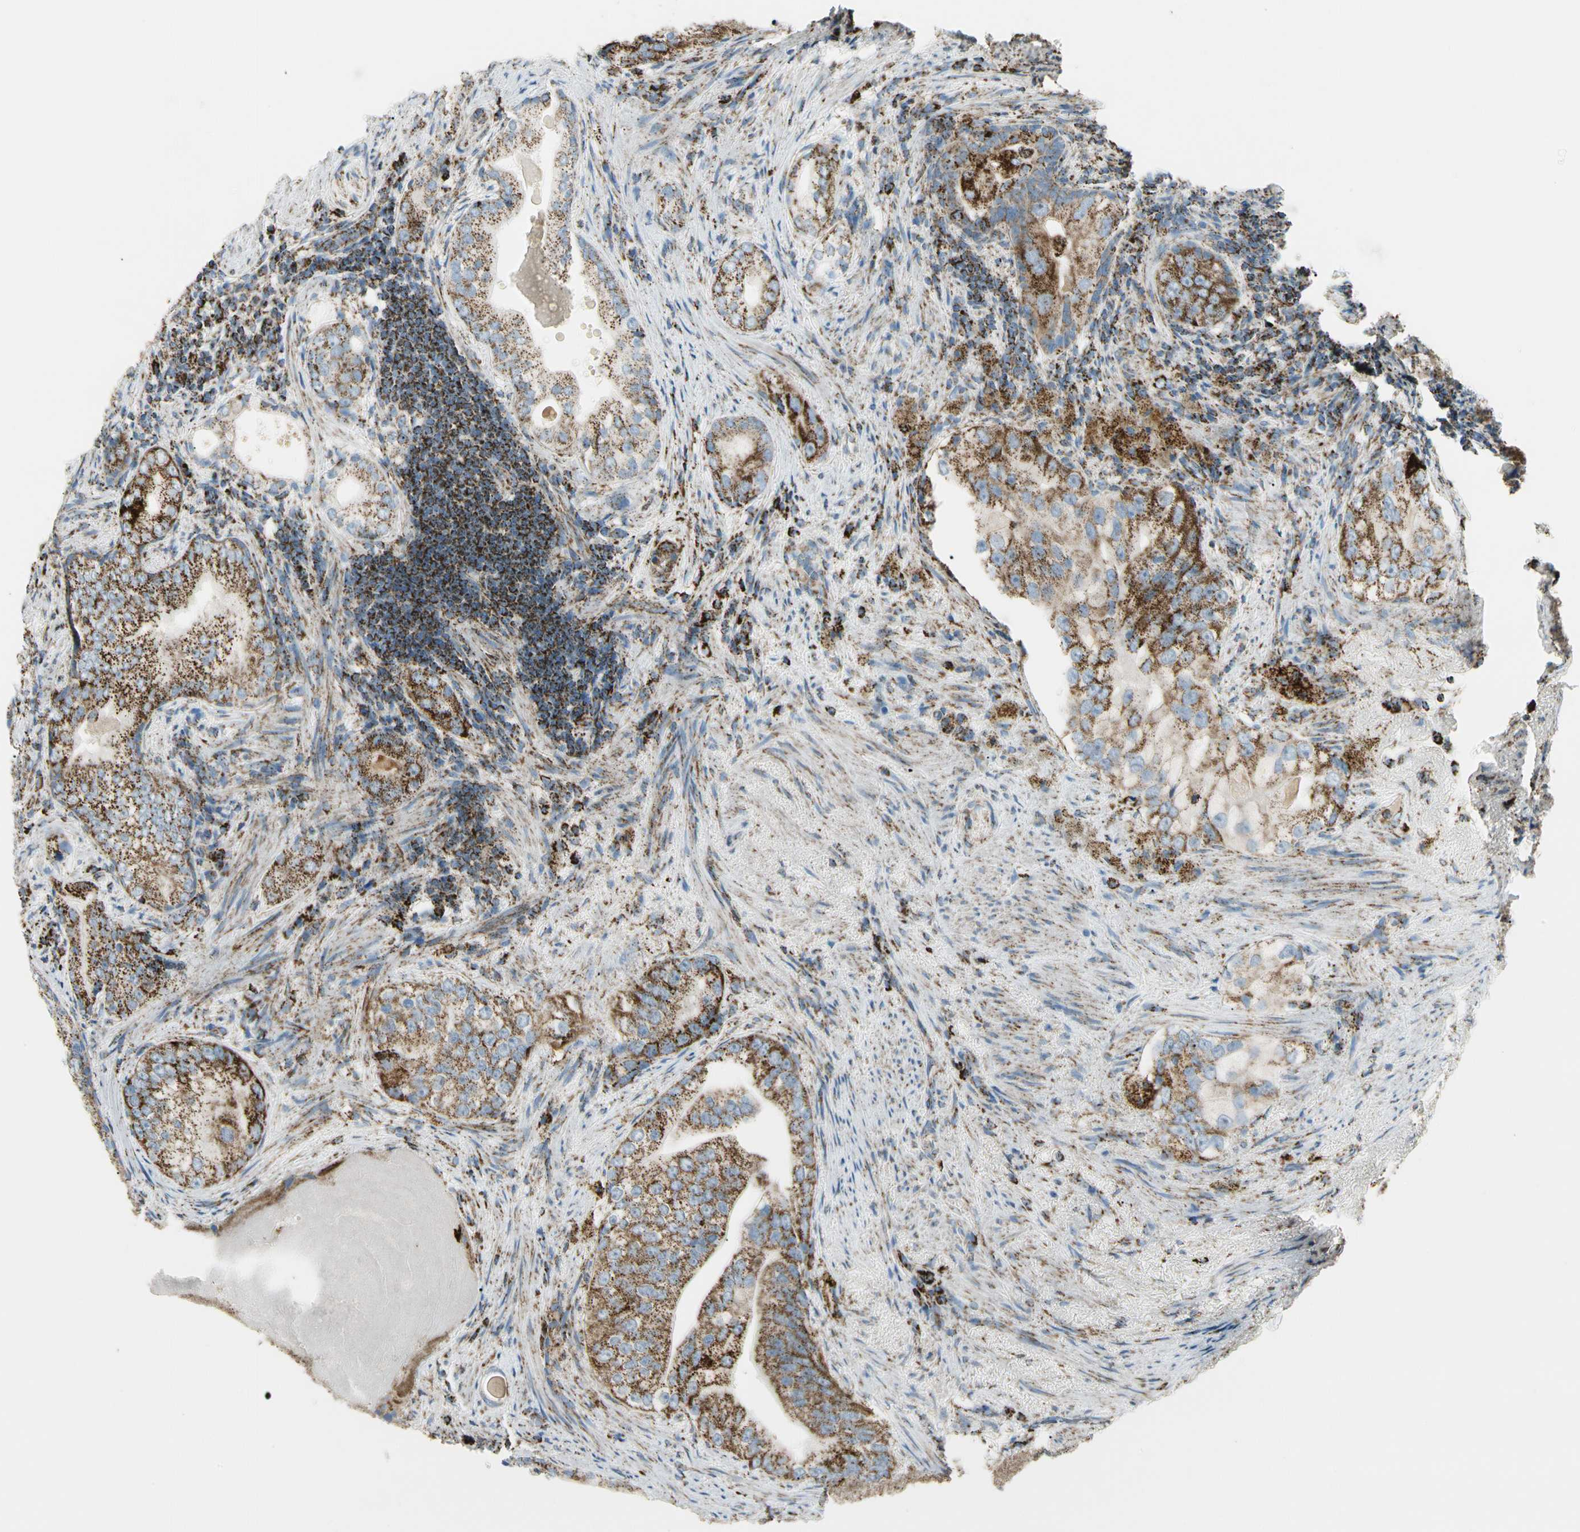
{"staining": {"intensity": "strong", "quantity": "25%-75%", "location": "cytoplasmic/membranous"}, "tissue": "prostate cancer", "cell_type": "Tumor cells", "image_type": "cancer", "snomed": [{"axis": "morphology", "description": "Adenocarcinoma, High grade"}, {"axis": "topography", "description": "Prostate"}], "caption": "A brown stain labels strong cytoplasmic/membranous expression of a protein in prostate high-grade adenocarcinoma tumor cells.", "gene": "ME2", "patient": {"sex": "male", "age": 66}}